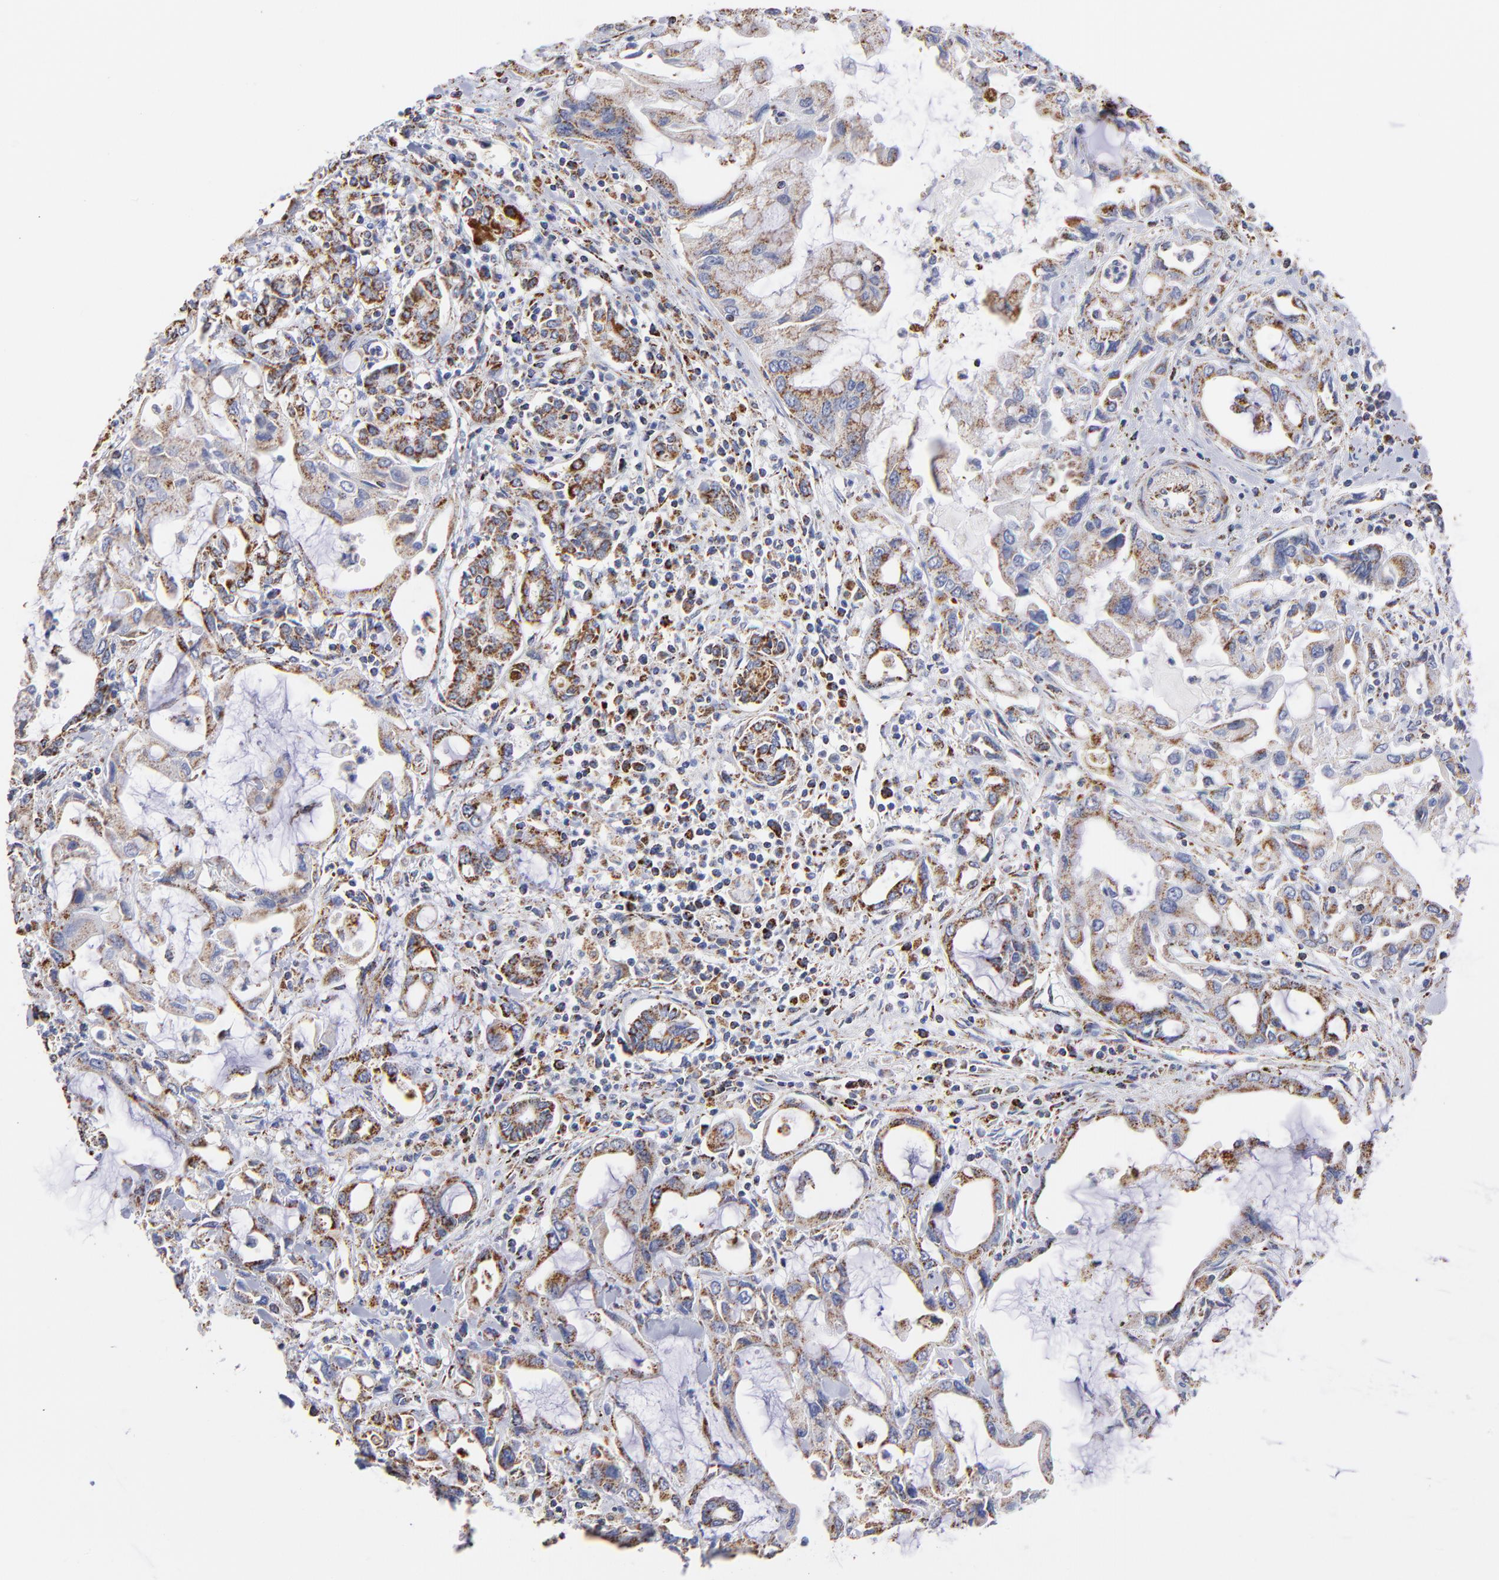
{"staining": {"intensity": "strong", "quantity": ">75%", "location": "cytoplasmic/membranous"}, "tissue": "pancreatic cancer", "cell_type": "Tumor cells", "image_type": "cancer", "snomed": [{"axis": "morphology", "description": "Adenocarcinoma, NOS"}, {"axis": "topography", "description": "Pancreas"}], "caption": "Pancreatic cancer (adenocarcinoma) was stained to show a protein in brown. There is high levels of strong cytoplasmic/membranous positivity in approximately >75% of tumor cells.", "gene": "PHB1", "patient": {"sex": "female", "age": 57}}